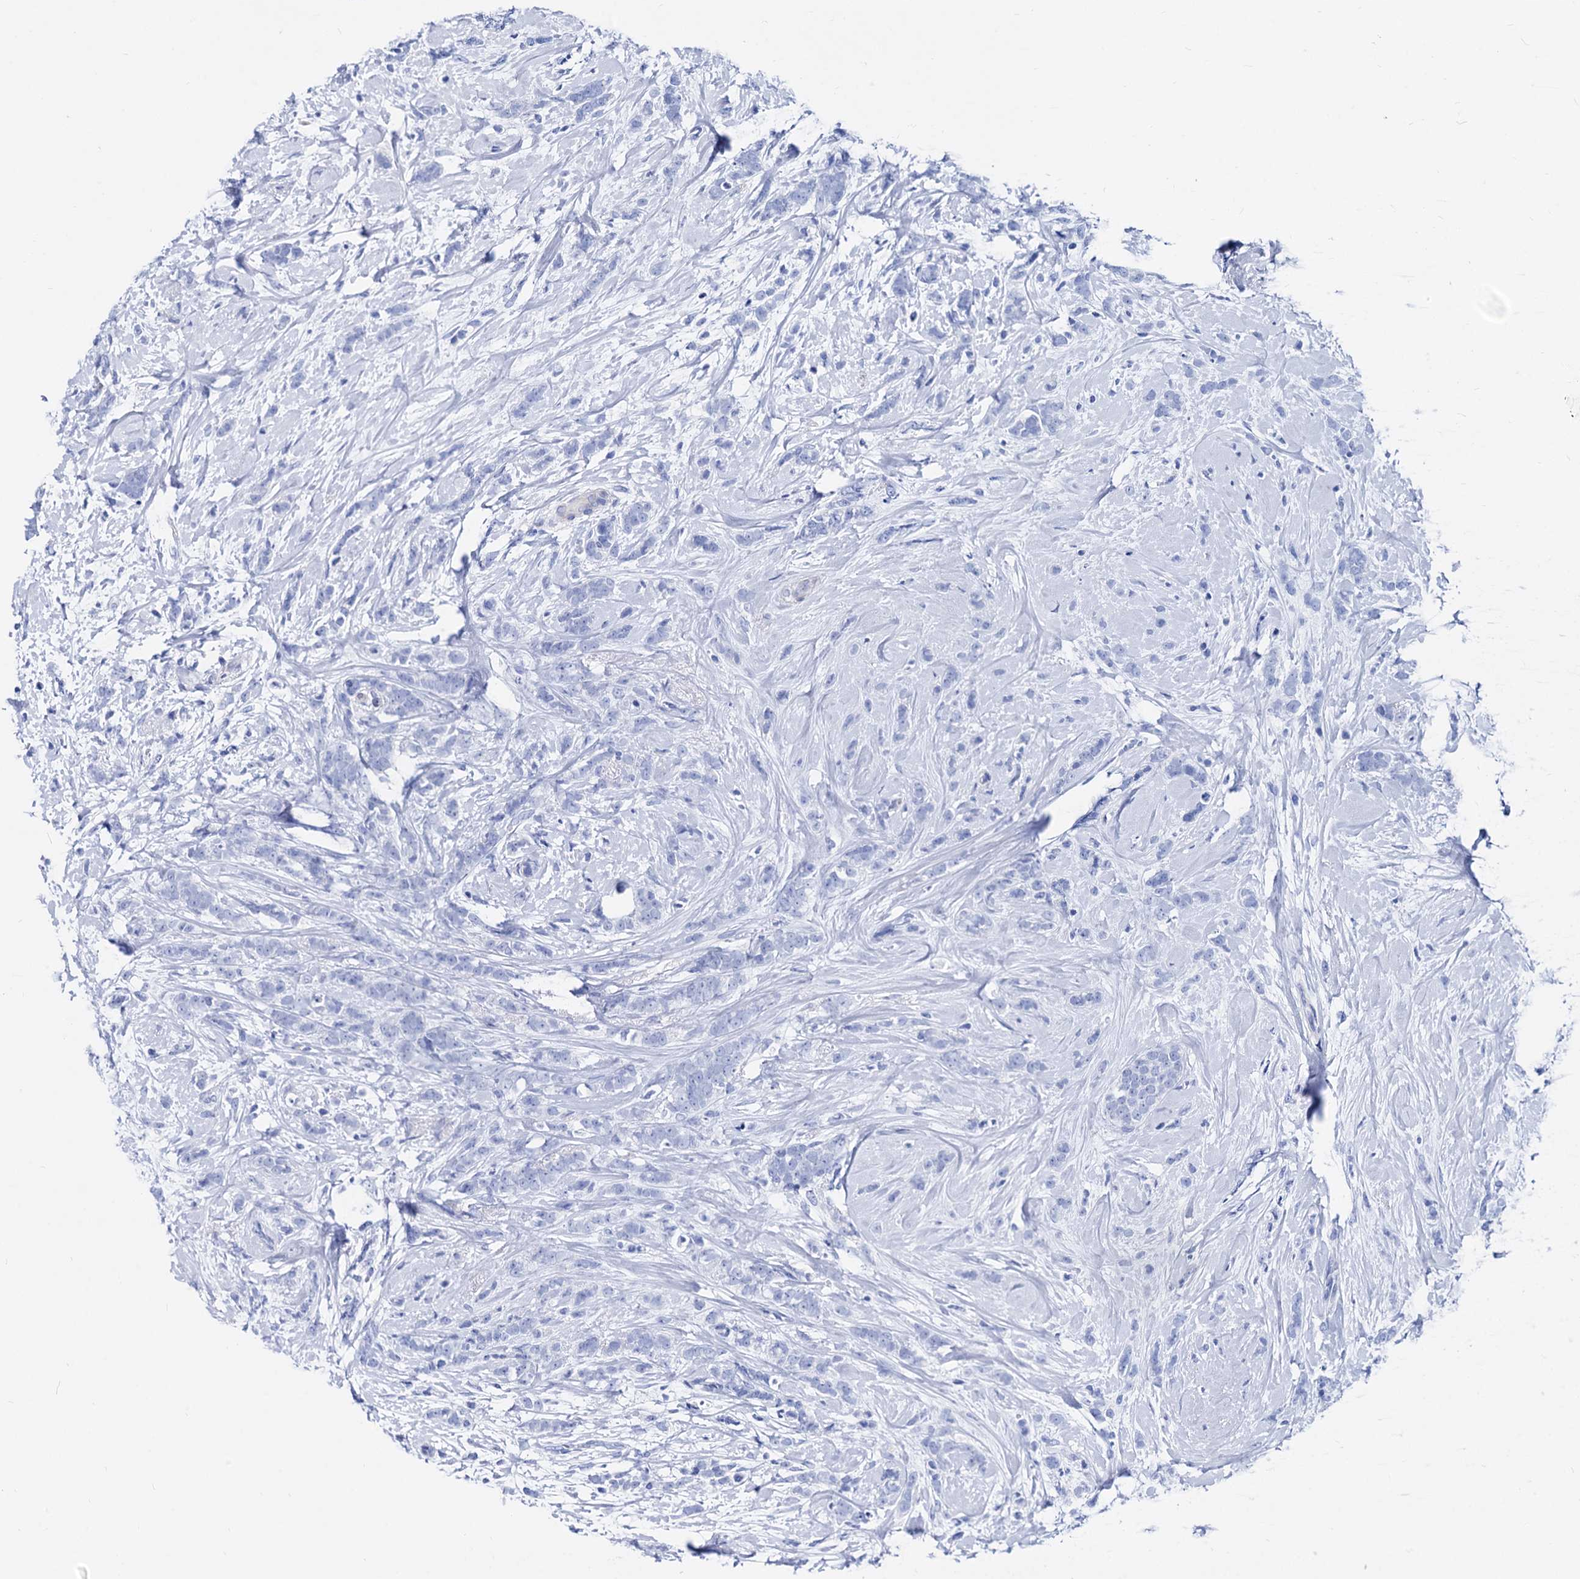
{"staining": {"intensity": "negative", "quantity": "none", "location": "none"}, "tissue": "breast cancer", "cell_type": "Tumor cells", "image_type": "cancer", "snomed": [{"axis": "morphology", "description": "Lobular carcinoma"}, {"axis": "topography", "description": "Breast"}], "caption": "IHC of breast cancer displays no staining in tumor cells.", "gene": "WDR11", "patient": {"sex": "female", "age": 58}}